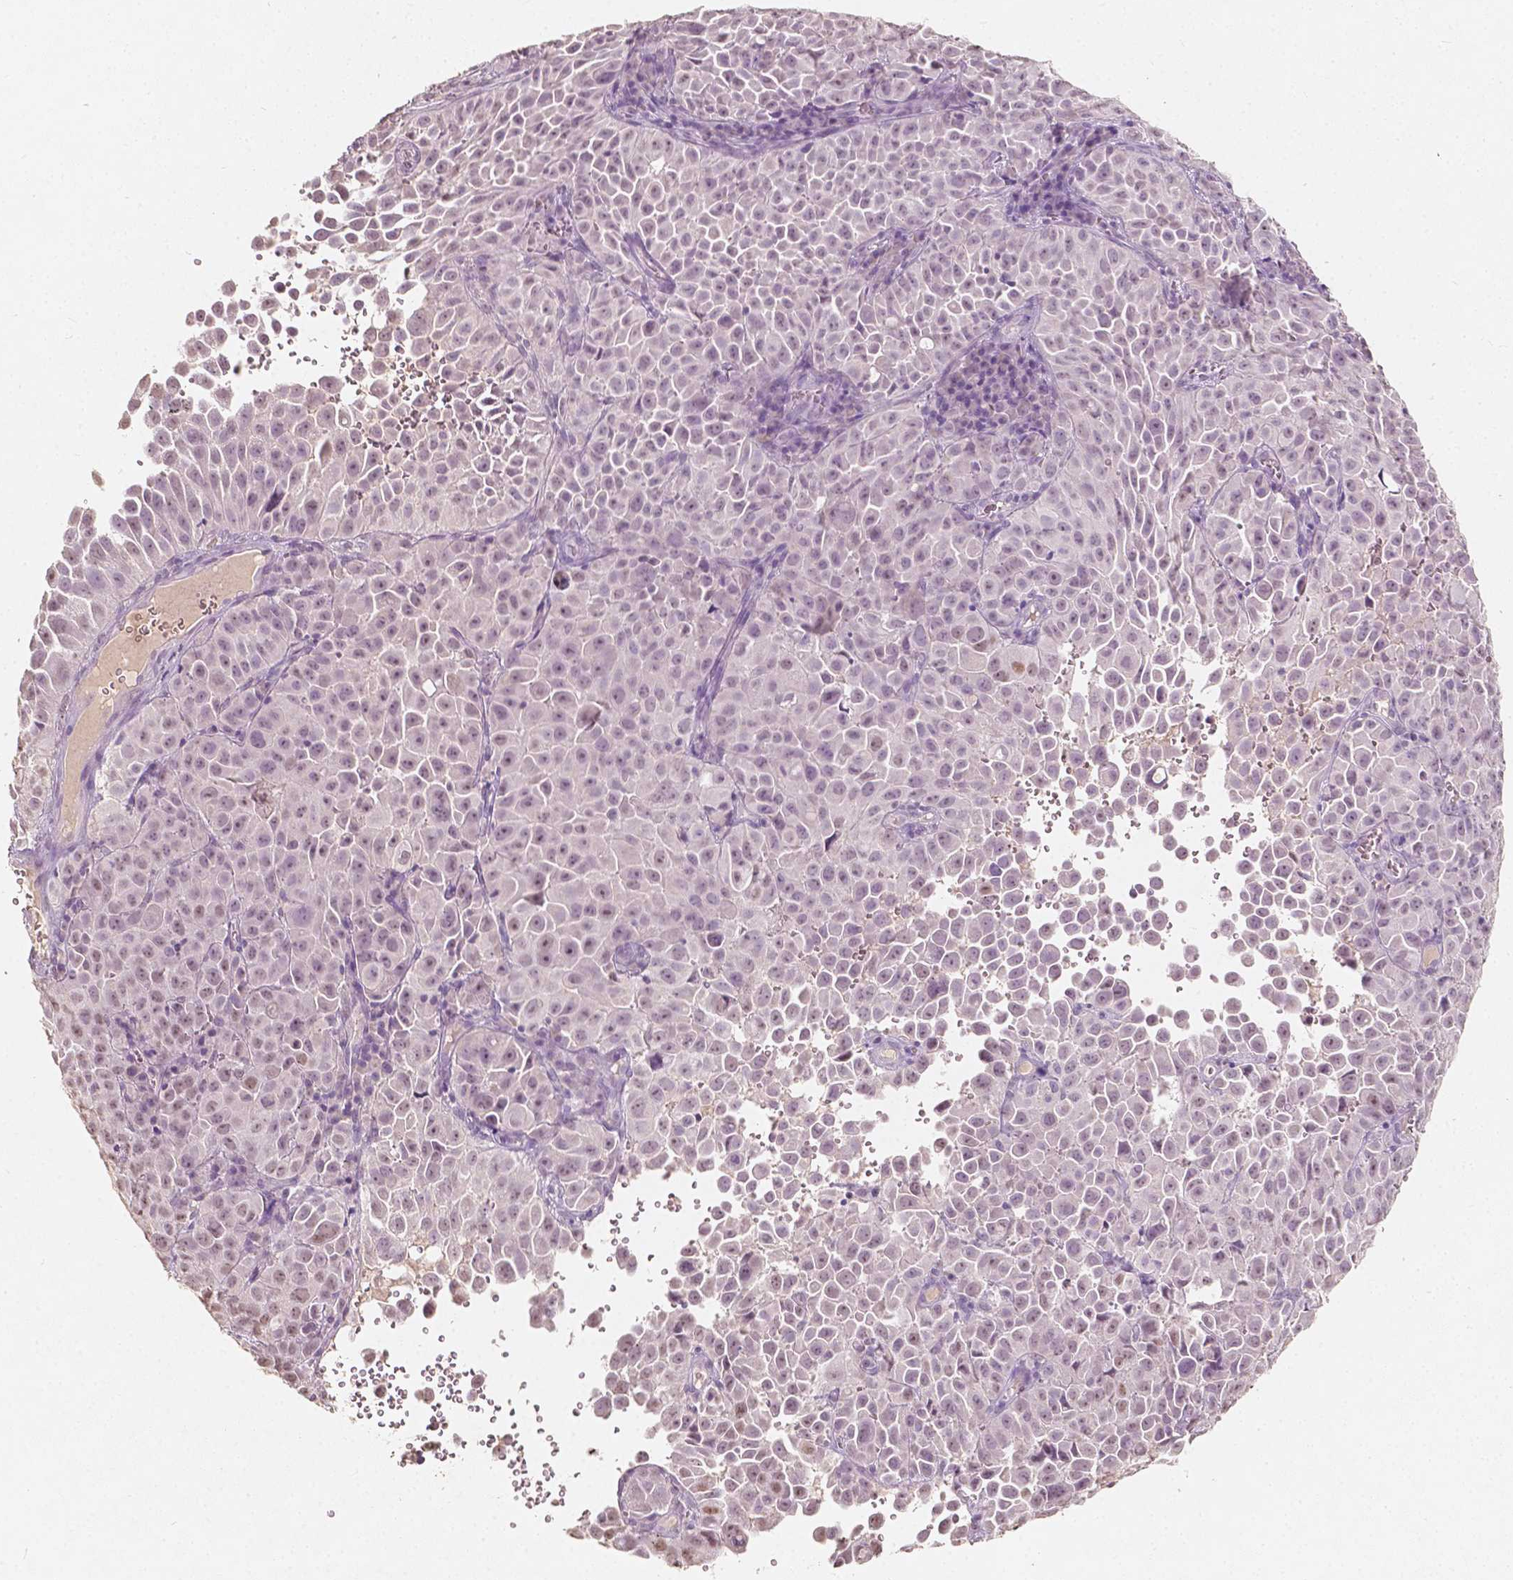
{"staining": {"intensity": "moderate", "quantity": "25%-75%", "location": "nuclear"}, "tissue": "cervical cancer", "cell_type": "Tumor cells", "image_type": "cancer", "snomed": [{"axis": "morphology", "description": "Squamous cell carcinoma, NOS"}, {"axis": "topography", "description": "Cervix"}], "caption": "Human squamous cell carcinoma (cervical) stained with a protein marker shows moderate staining in tumor cells.", "gene": "SOX15", "patient": {"sex": "female", "age": 55}}